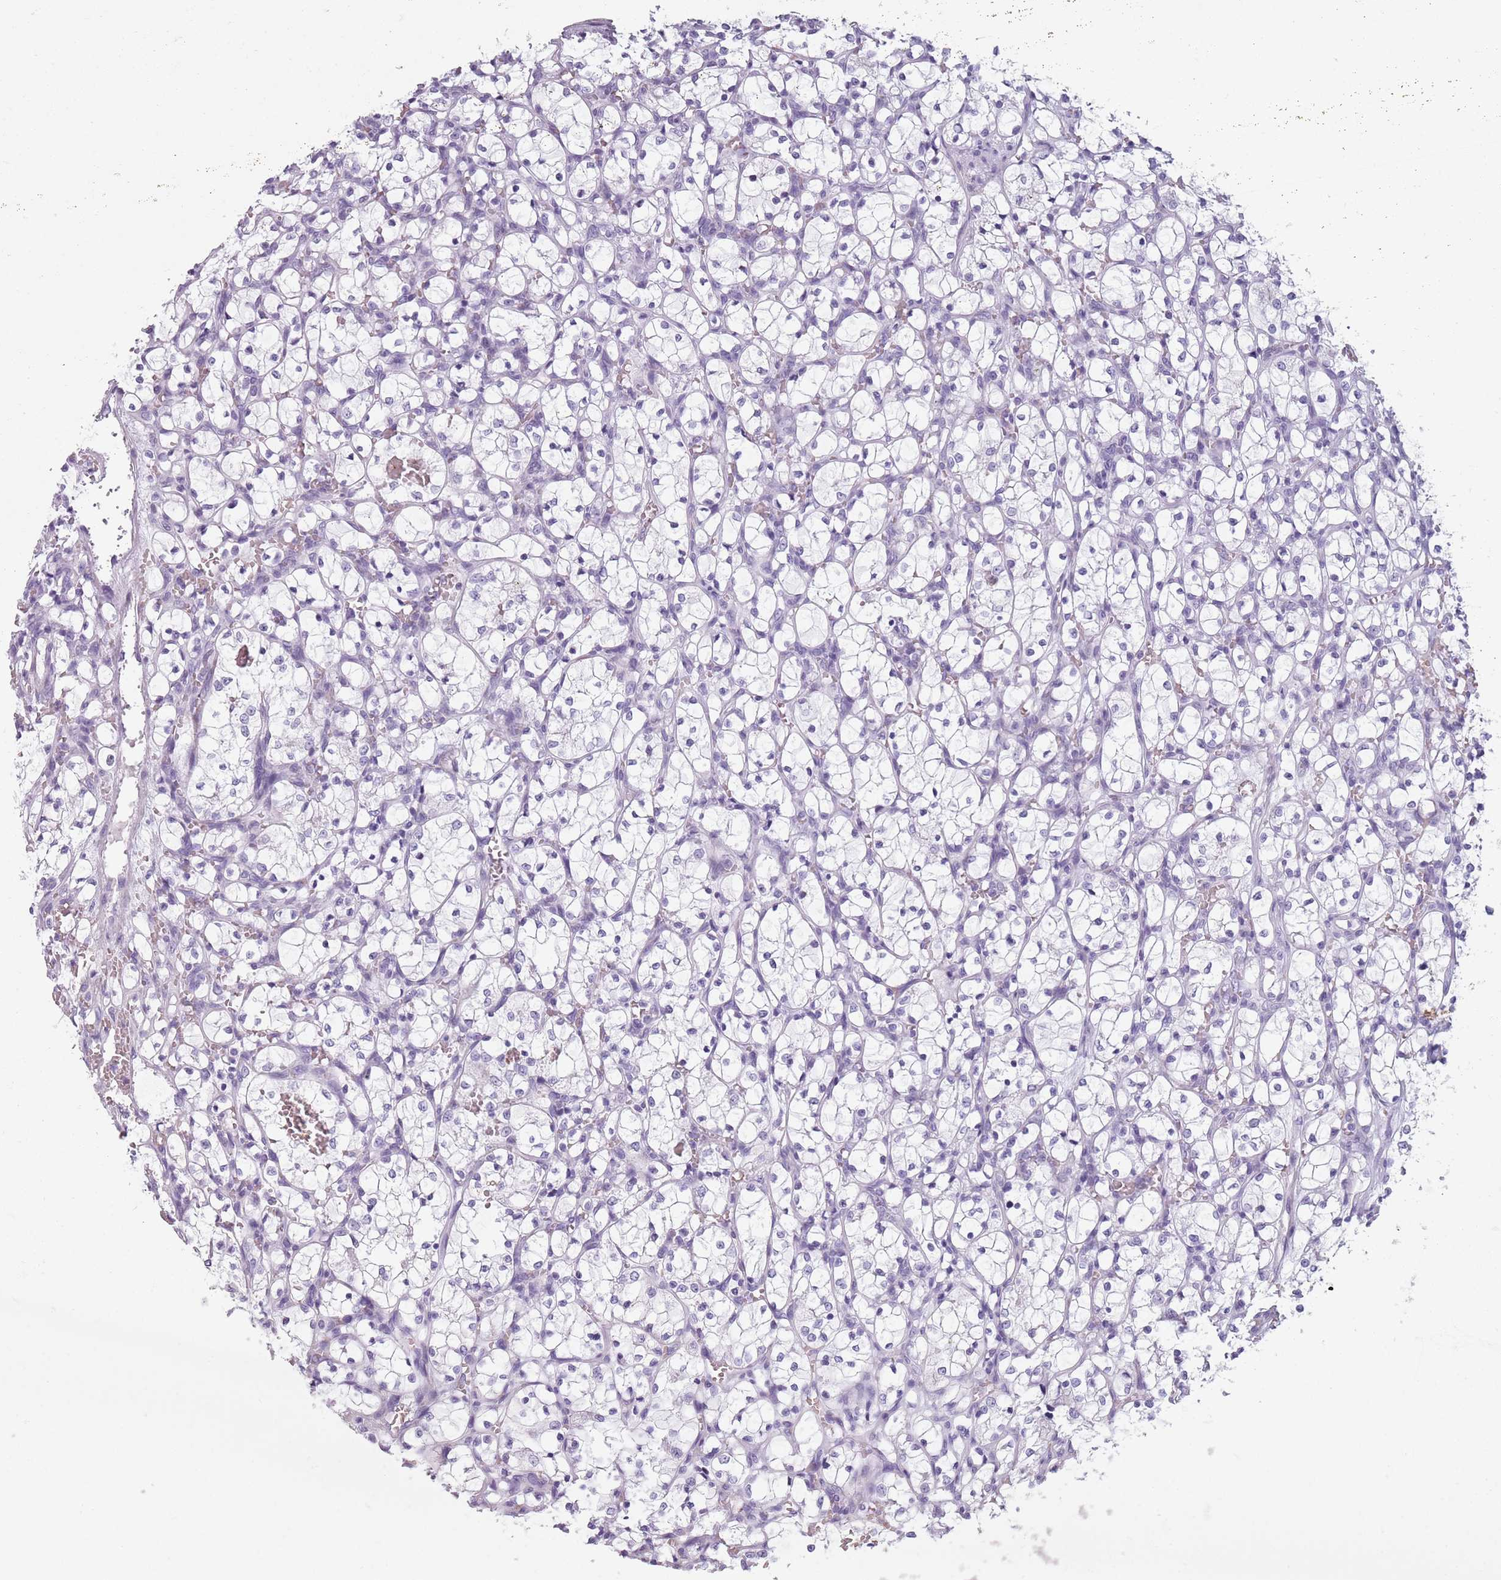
{"staining": {"intensity": "negative", "quantity": "none", "location": "none"}, "tissue": "renal cancer", "cell_type": "Tumor cells", "image_type": "cancer", "snomed": [{"axis": "morphology", "description": "Adenocarcinoma, NOS"}, {"axis": "topography", "description": "Kidney"}], "caption": "Immunohistochemistry (IHC) of adenocarcinoma (renal) shows no positivity in tumor cells.", "gene": "SPESP1", "patient": {"sex": "female", "age": 69}}